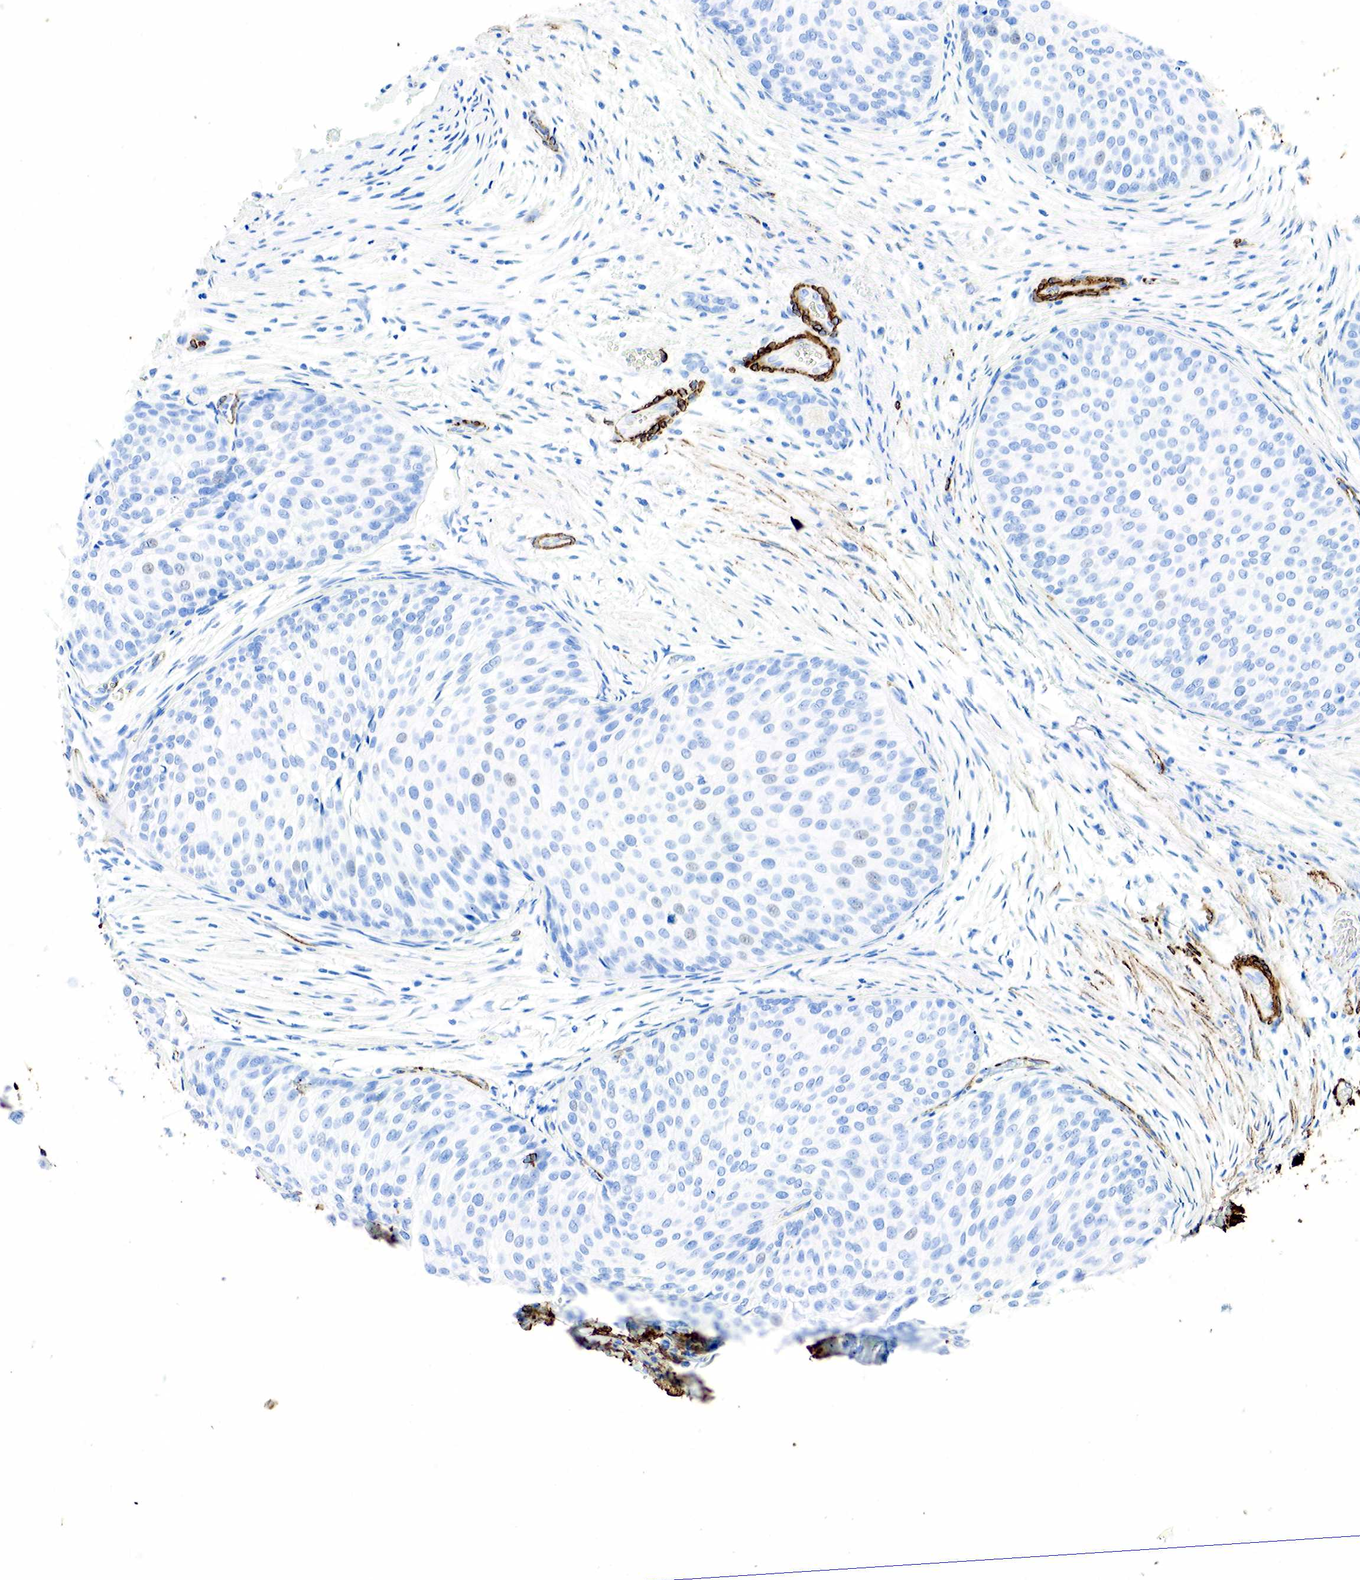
{"staining": {"intensity": "negative", "quantity": "none", "location": "none"}, "tissue": "urothelial cancer", "cell_type": "Tumor cells", "image_type": "cancer", "snomed": [{"axis": "morphology", "description": "Urothelial carcinoma, Low grade"}, {"axis": "topography", "description": "Urinary bladder"}], "caption": "Urothelial carcinoma (low-grade) stained for a protein using IHC displays no expression tumor cells.", "gene": "ACTA1", "patient": {"sex": "male", "age": 84}}